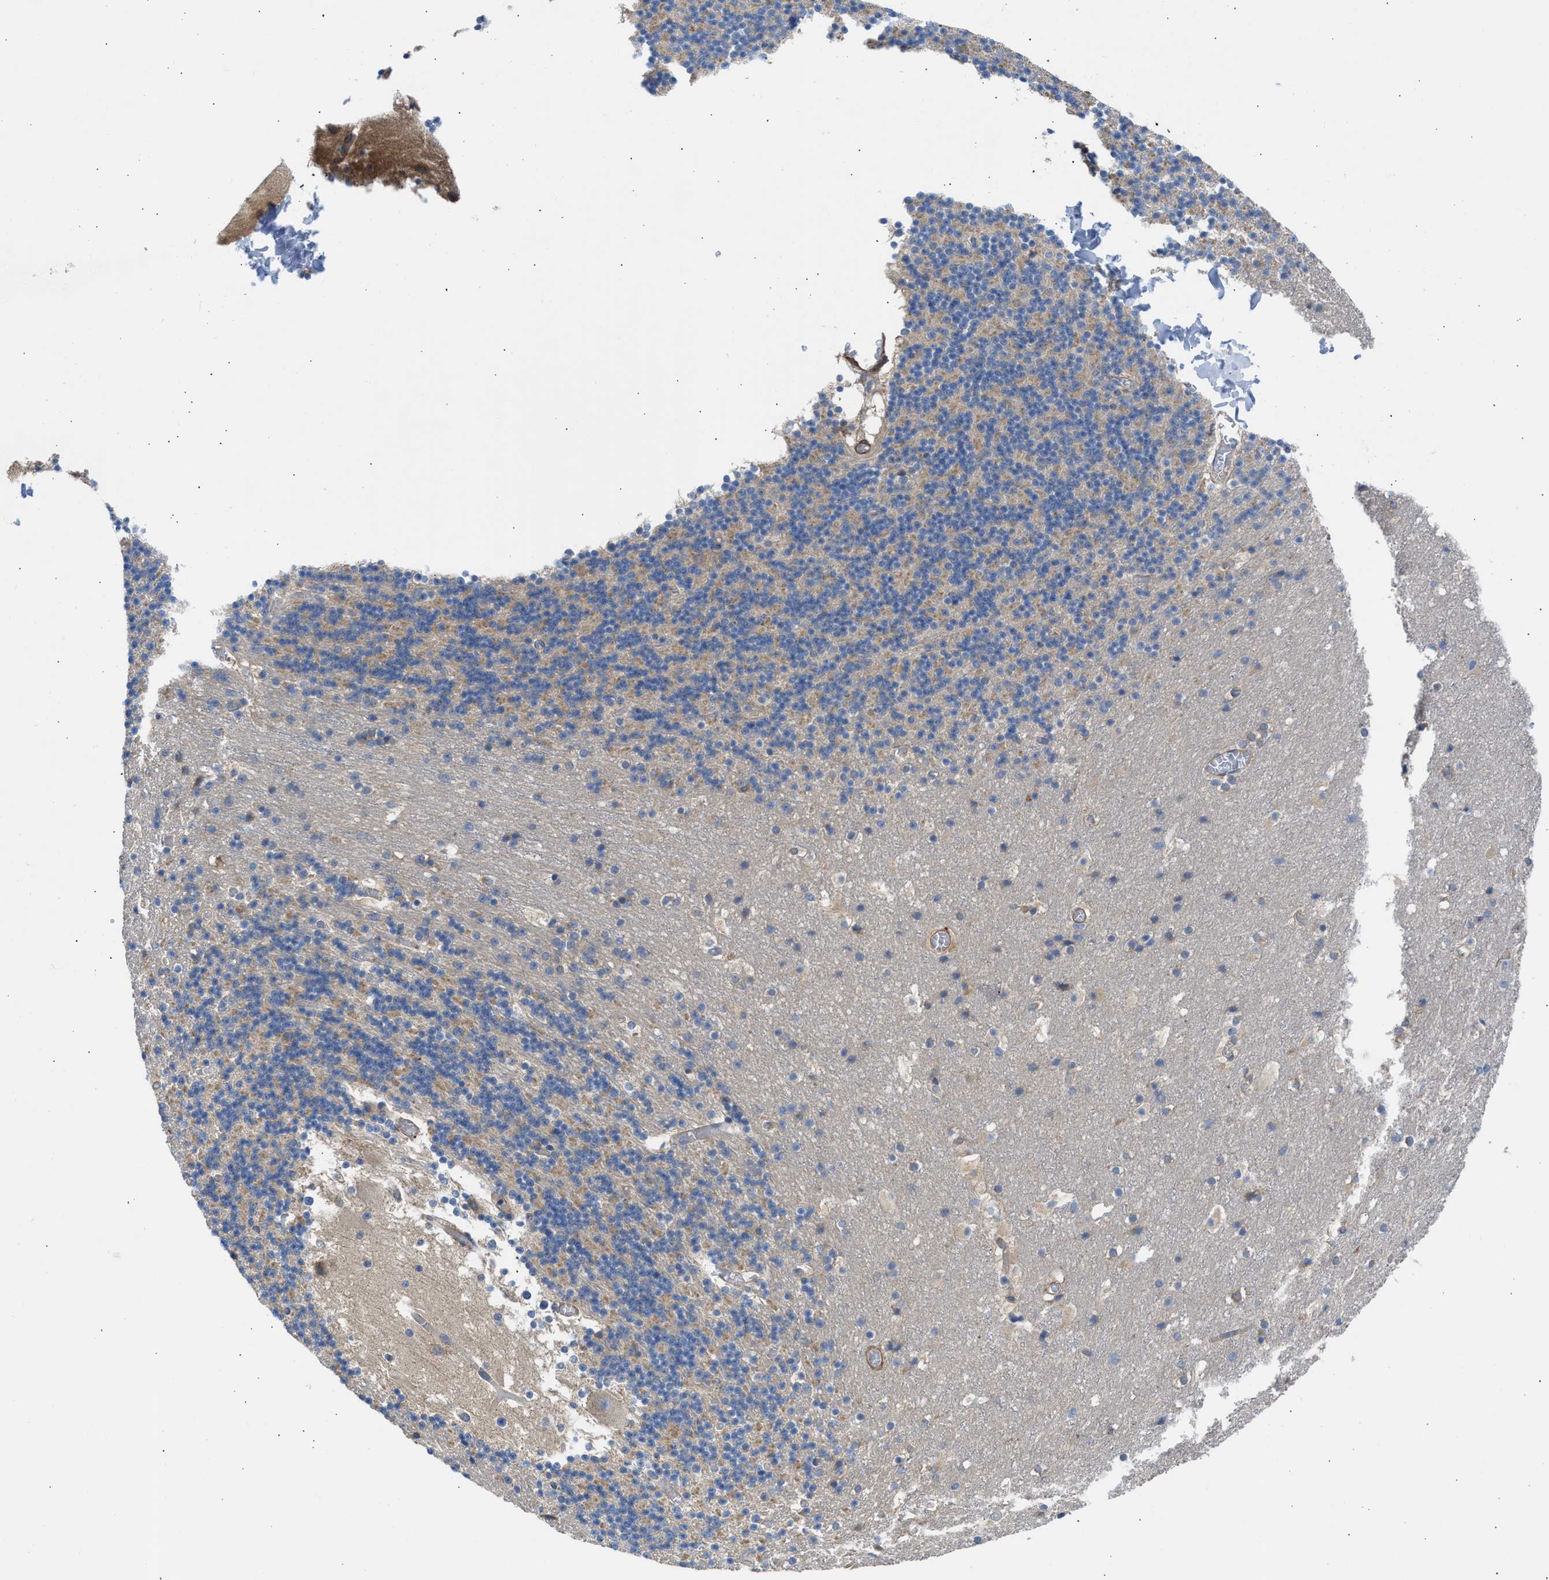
{"staining": {"intensity": "moderate", "quantity": "<25%", "location": "cytoplasmic/membranous"}, "tissue": "cerebellum", "cell_type": "Cells in granular layer", "image_type": "normal", "snomed": [{"axis": "morphology", "description": "Normal tissue, NOS"}, {"axis": "topography", "description": "Cerebellum"}], "caption": "Immunohistochemical staining of benign cerebellum displays <25% levels of moderate cytoplasmic/membranous protein expression in about <25% of cells in granular layer. (IHC, brightfield microscopy, high magnification).", "gene": "CHKB", "patient": {"sex": "male", "age": 45}}